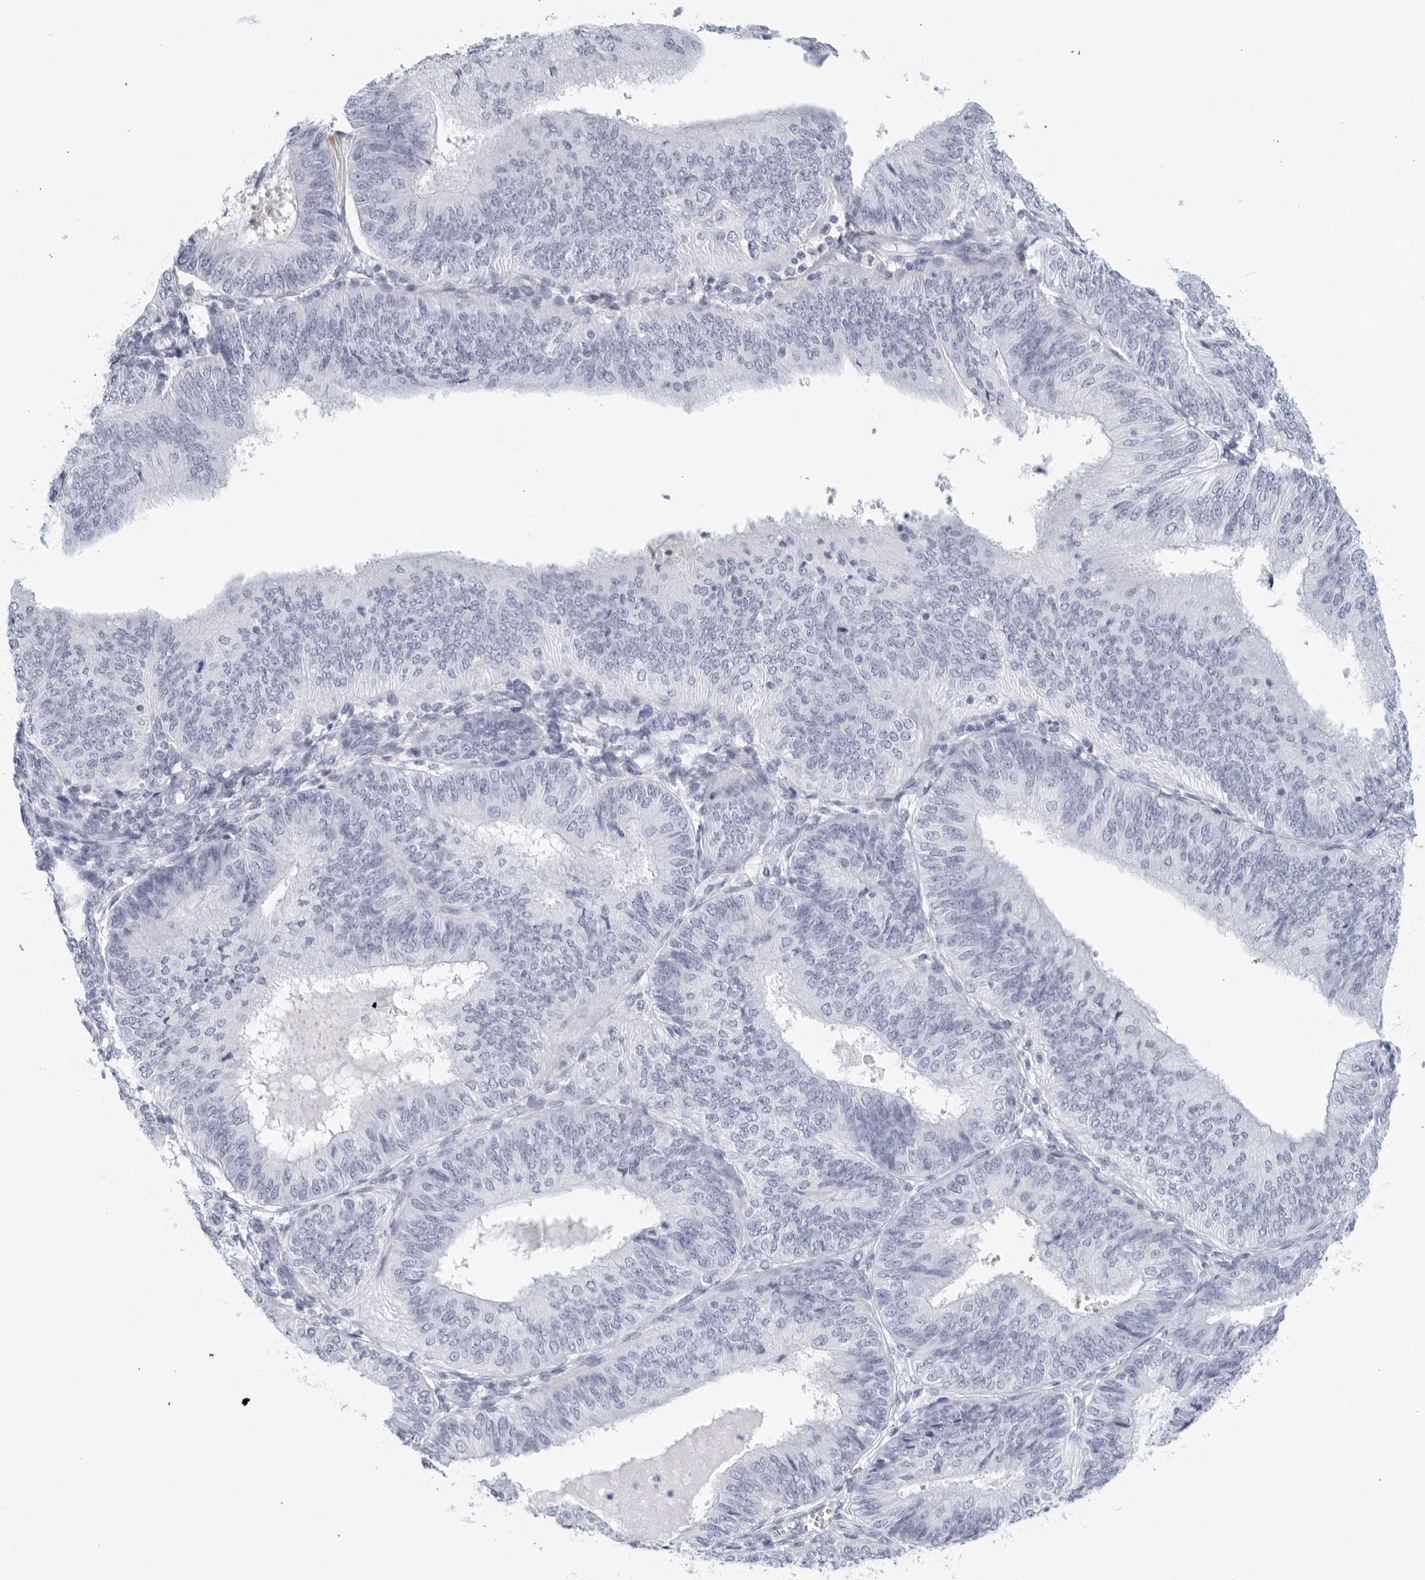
{"staining": {"intensity": "negative", "quantity": "none", "location": "none"}, "tissue": "endometrial cancer", "cell_type": "Tumor cells", "image_type": "cancer", "snomed": [{"axis": "morphology", "description": "Adenocarcinoma, NOS"}, {"axis": "topography", "description": "Endometrium"}], "caption": "Micrograph shows no protein positivity in tumor cells of endometrial cancer (adenocarcinoma) tissue.", "gene": "FGG", "patient": {"sex": "female", "age": 58}}